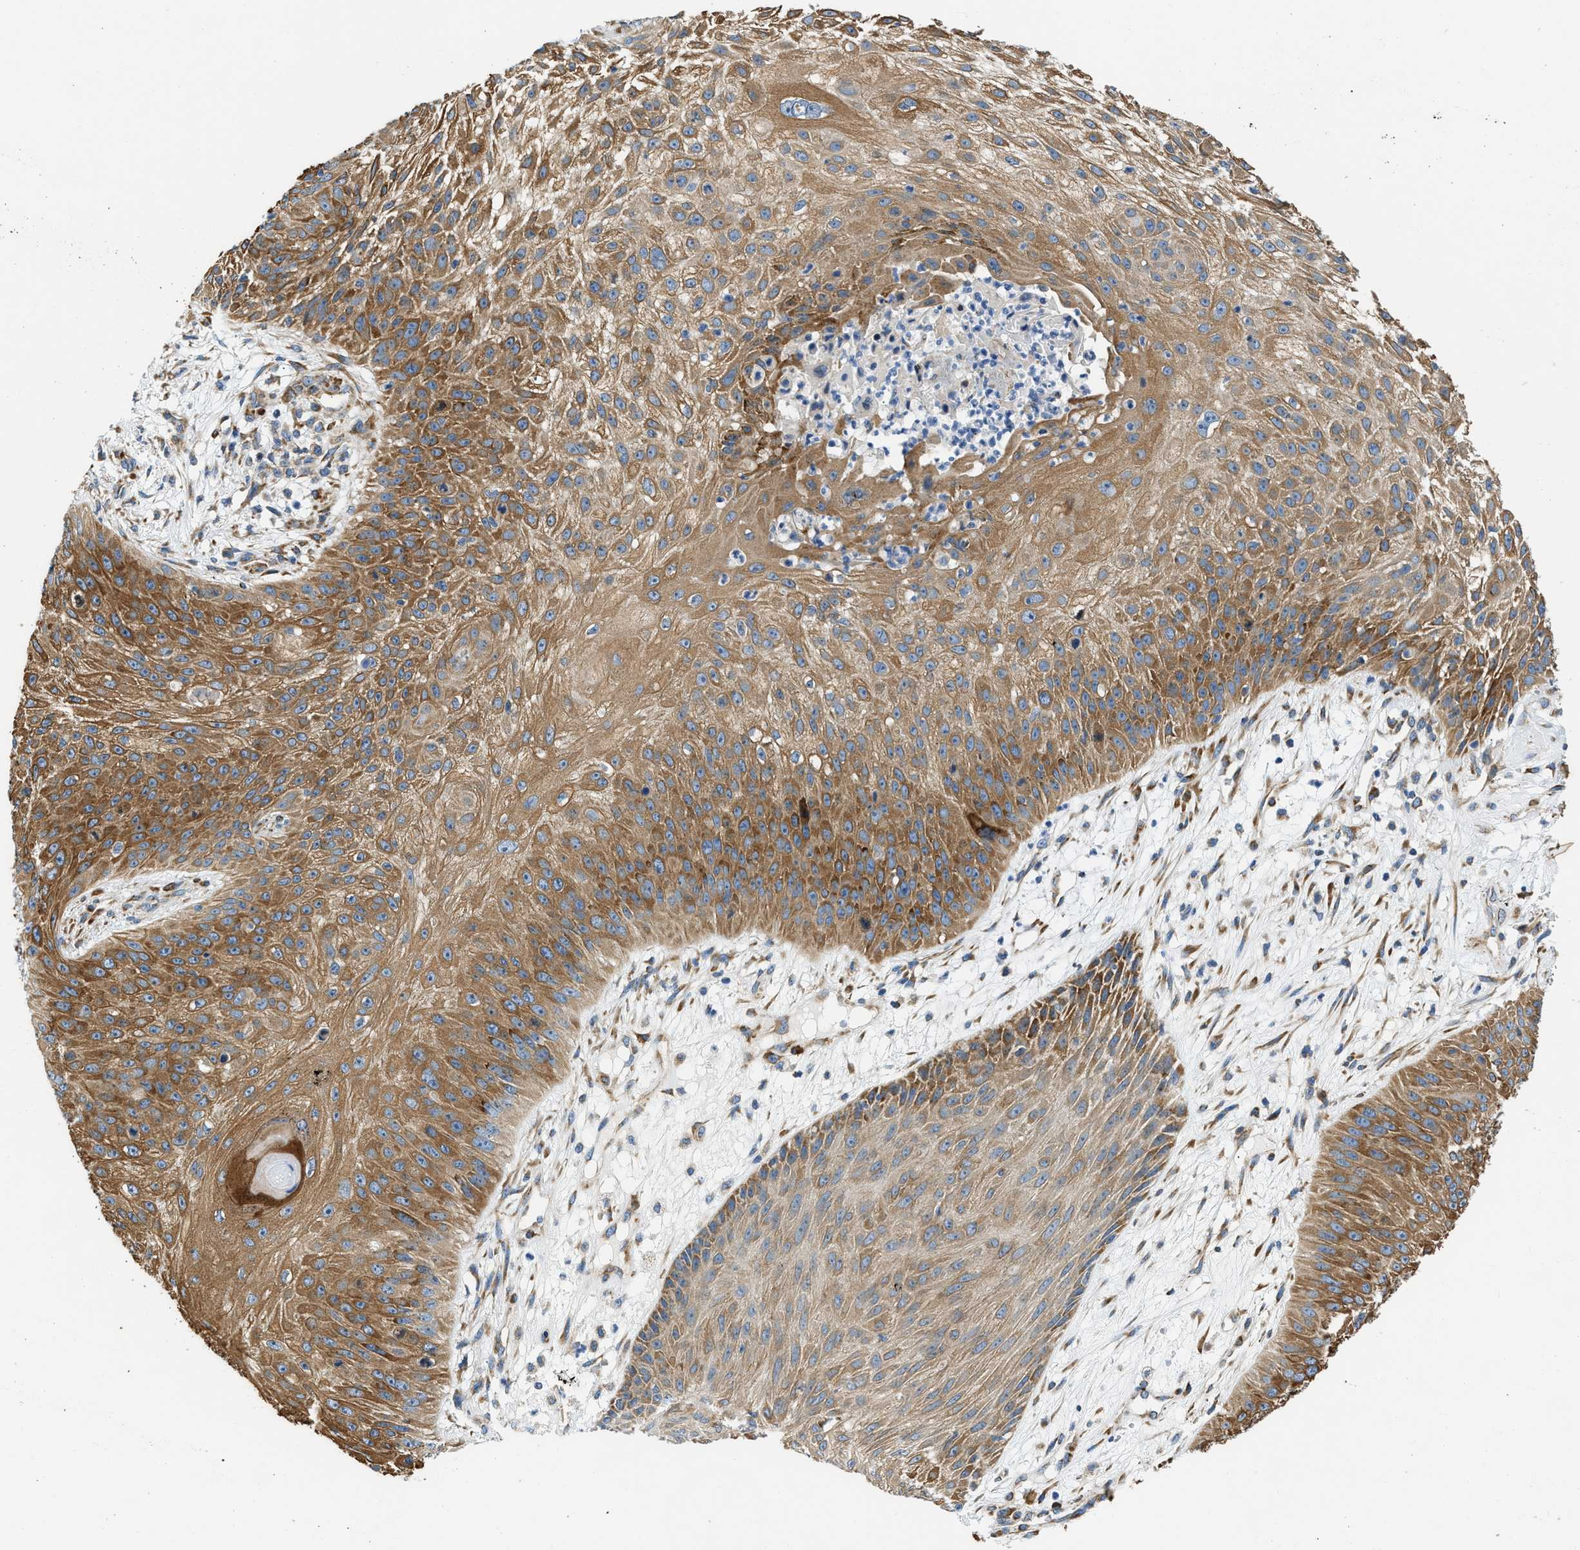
{"staining": {"intensity": "moderate", "quantity": ">75%", "location": "cytoplasmic/membranous"}, "tissue": "skin cancer", "cell_type": "Tumor cells", "image_type": "cancer", "snomed": [{"axis": "morphology", "description": "Squamous cell carcinoma, NOS"}, {"axis": "topography", "description": "Skin"}], "caption": "A medium amount of moderate cytoplasmic/membranous staining is present in approximately >75% of tumor cells in skin squamous cell carcinoma tissue. Immunohistochemistry stains the protein in brown and the nuclei are stained blue.", "gene": "CAMKK2", "patient": {"sex": "female", "age": 80}}